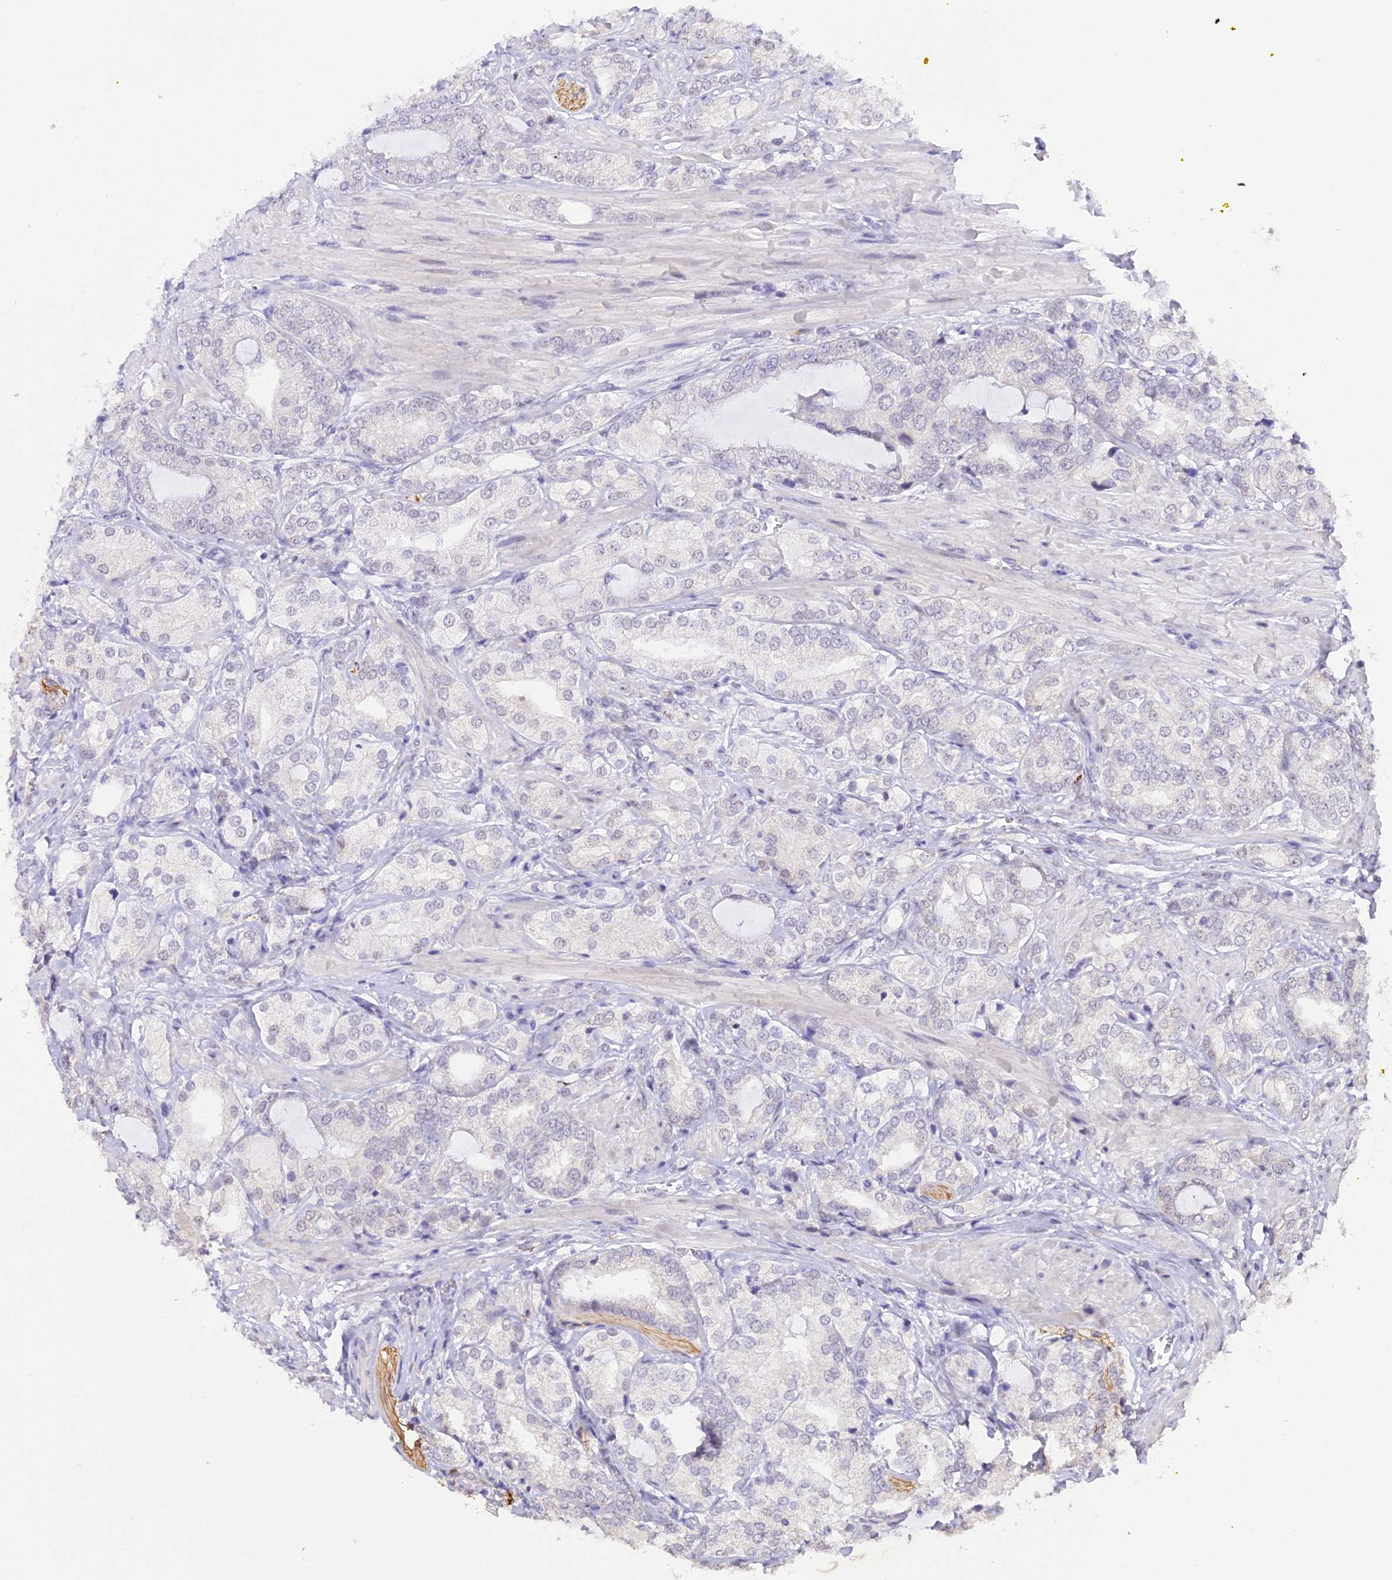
{"staining": {"intensity": "negative", "quantity": "none", "location": "none"}, "tissue": "prostate cancer", "cell_type": "Tumor cells", "image_type": "cancer", "snomed": [{"axis": "morphology", "description": "Adenocarcinoma, High grade"}, {"axis": "topography", "description": "Prostate"}], "caption": "Image shows no significant protein staining in tumor cells of prostate high-grade adenocarcinoma.", "gene": "AHSP", "patient": {"sex": "male", "age": 50}}